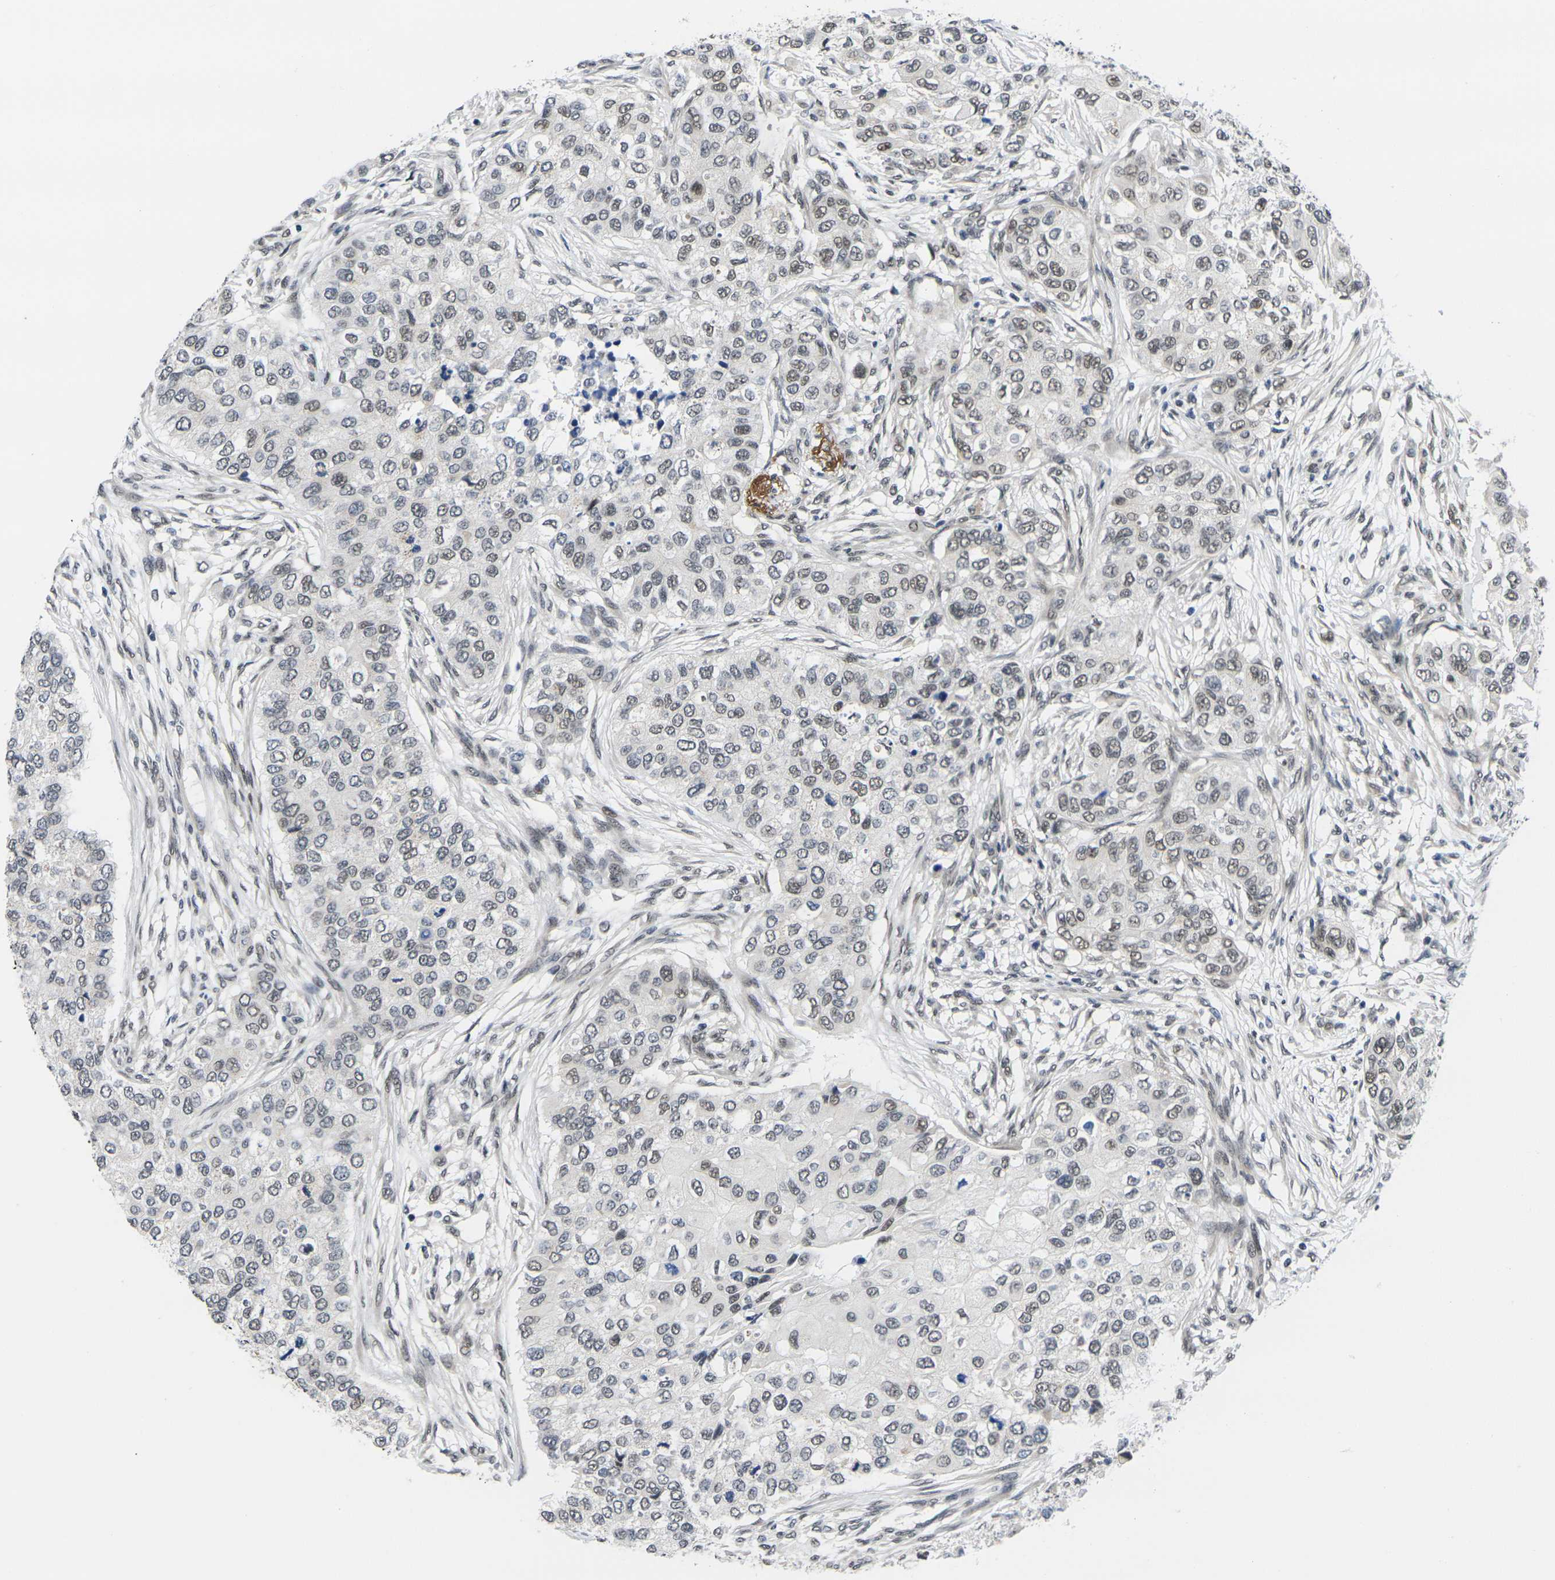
{"staining": {"intensity": "weak", "quantity": "<25%", "location": "nuclear"}, "tissue": "breast cancer", "cell_type": "Tumor cells", "image_type": "cancer", "snomed": [{"axis": "morphology", "description": "Normal tissue, NOS"}, {"axis": "morphology", "description": "Duct carcinoma"}, {"axis": "topography", "description": "Breast"}], "caption": "DAB (3,3'-diaminobenzidine) immunohistochemical staining of human breast invasive ductal carcinoma reveals no significant positivity in tumor cells.", "gene": "RBM7", "patient": {"sex": "female", "age": 49}}